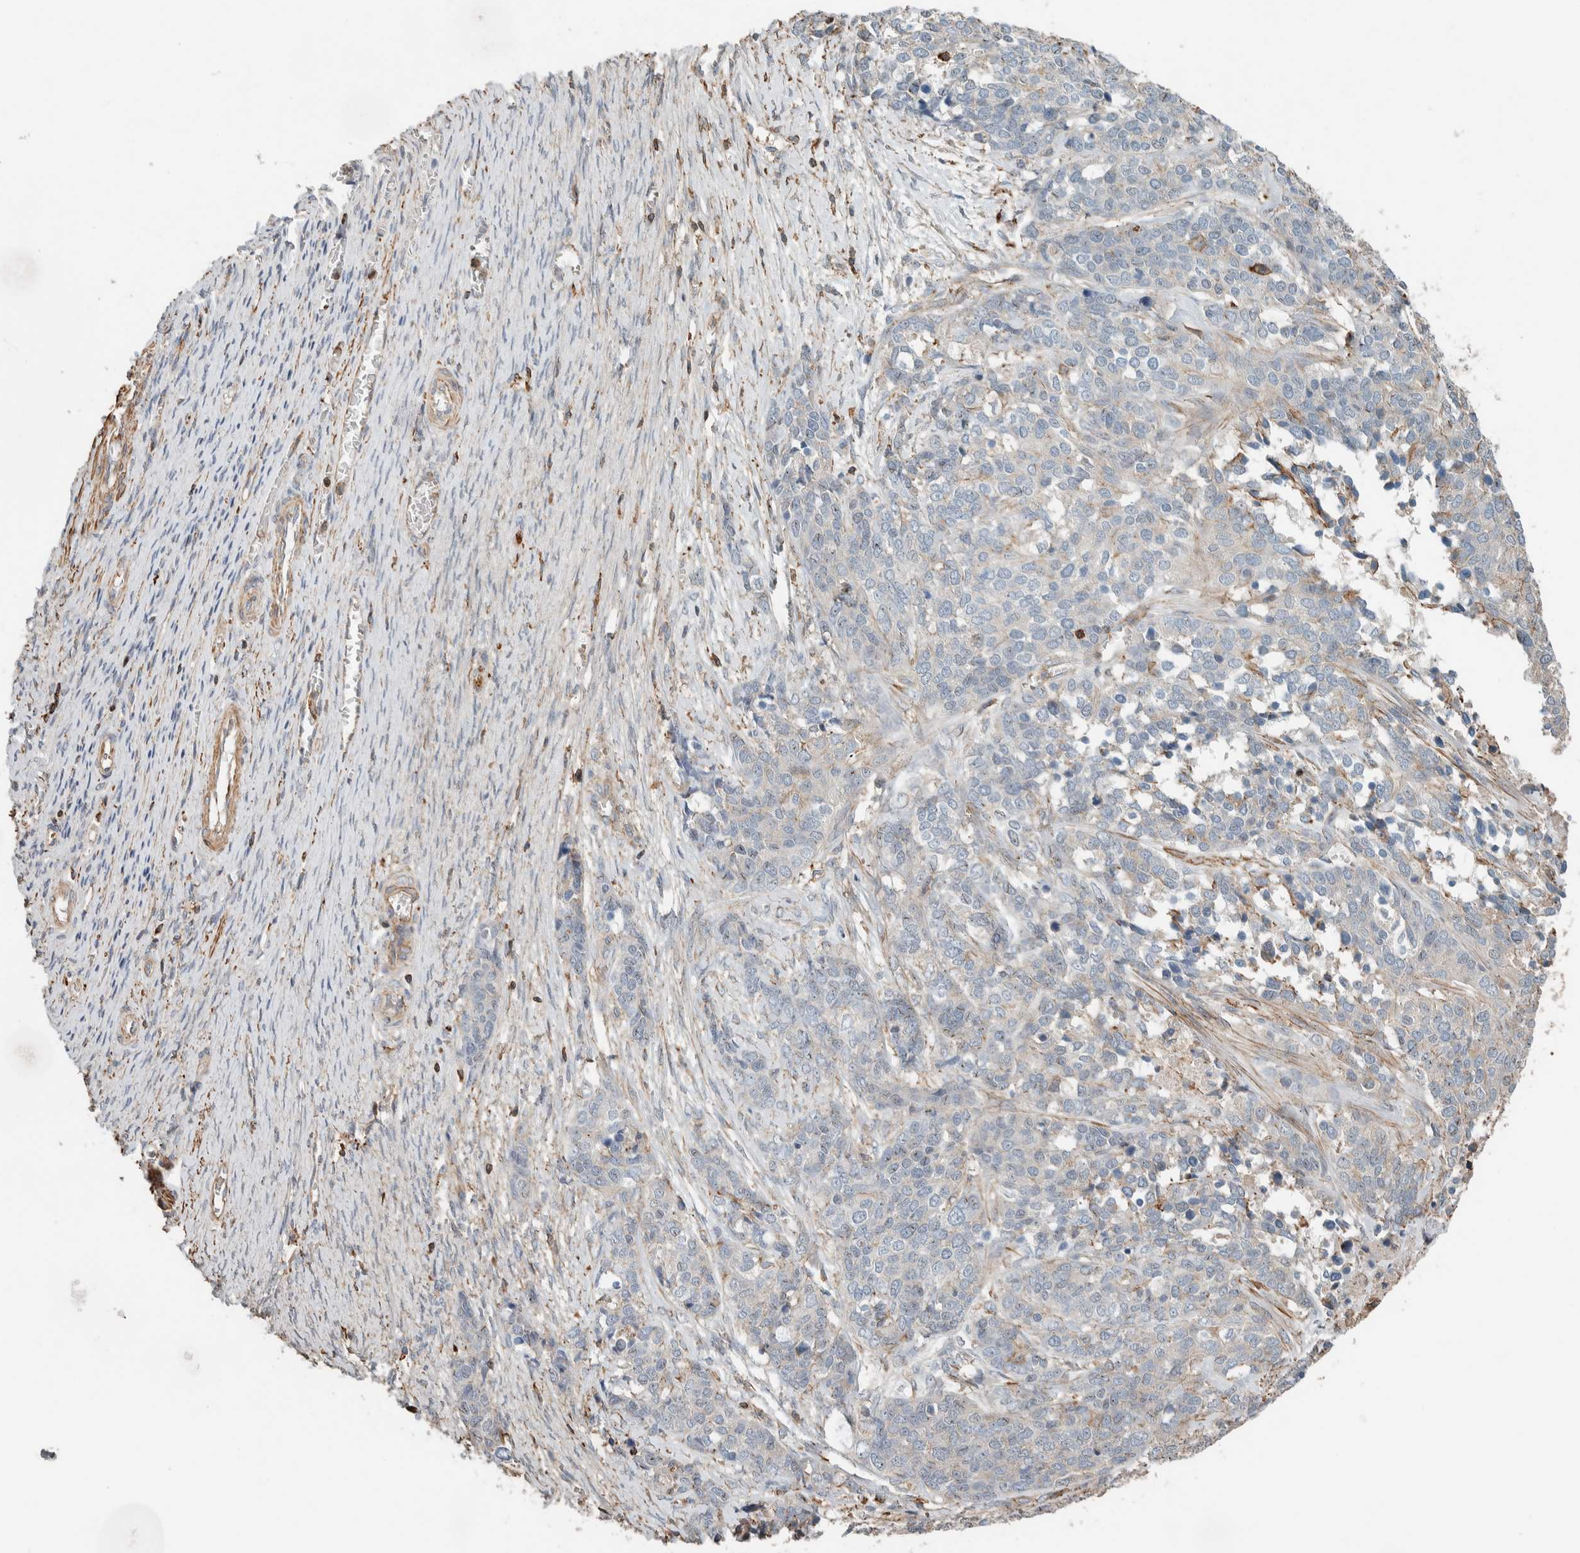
{"staining": {"intensity": "negative", "quantity": "none", "location": "none"}, "tissue": "ovarian cancer", "cell_type": "Tumor cells", "image_type": "cancer", "snomed": [{"axis": "morphology", "description": "Cystadenocarcinoma, serous, NOS"}, {"axis": "topography", "description": "Ovary"}], "caption": "An immunohistochemistry (IHC) micrograph of serous cystadenocarcinoma (ovarian) is shown. There is no staining in tumor cells of serous cystadenocarcinoma (ovarian).", "gene": "CTBP2", "patient": {"sex": "female", "age": 44}}